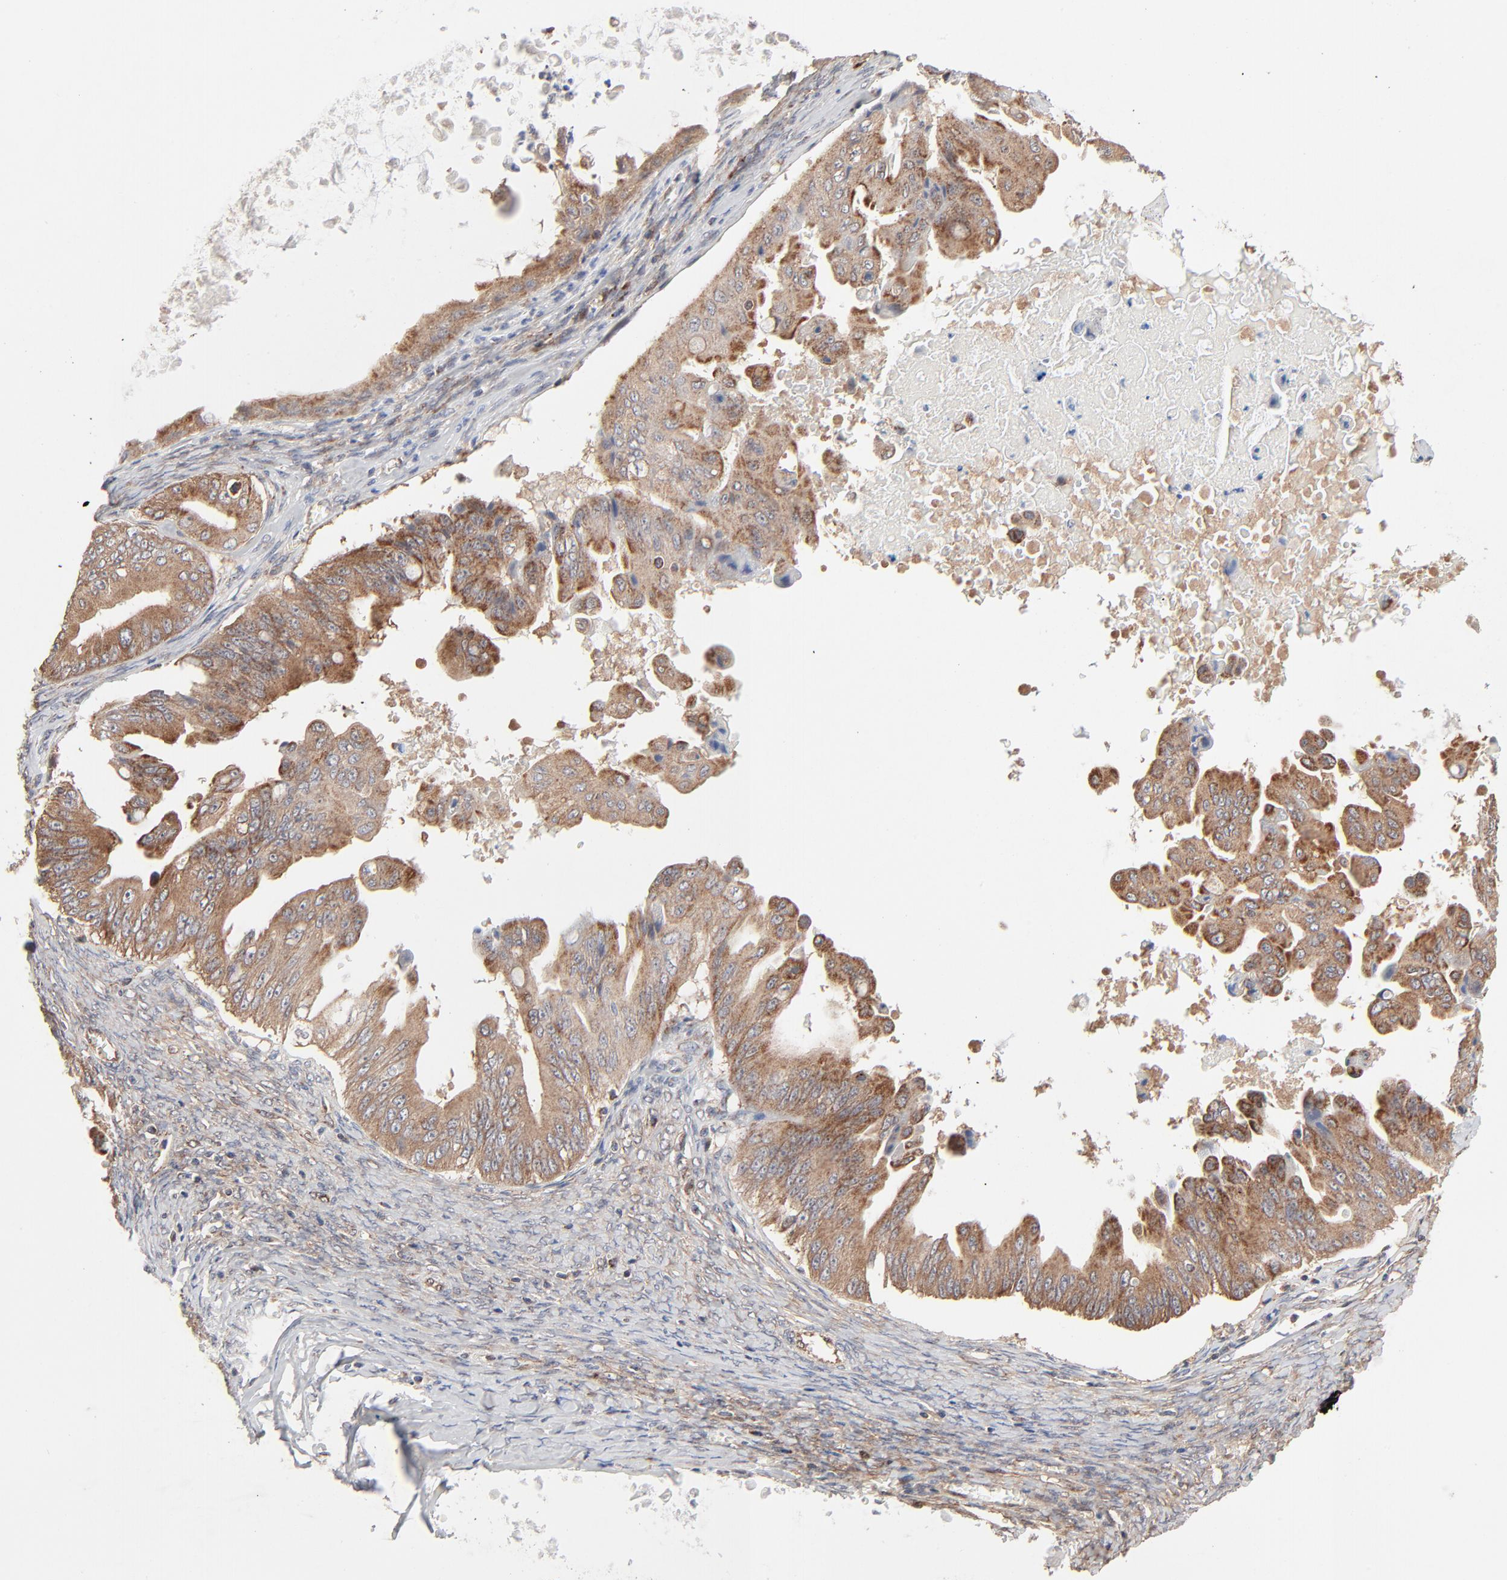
{"staining": {"intensity": "moderate", "quantity": ">75%", "location": "cytoplasmic/membranous"}, "tissue": "ovarian cancer", "cell_type": "Tumor cells", "image_type": "cancer", "snomed": [{"axis": "morphology", "description": "Cystadenocarcinoma, mucinous, NOS"}, {"axis": "topography", "description": "Ovary"}], "caption": "Tumor cells reveal medium levels of moderate cytoplasmic/membranous positivity in approximately >75% of cells in mucinous cystadenocarcinoma (ovarian).", "gene": "ABLIM3", "patient": {"sex": "female", "age": 37}}